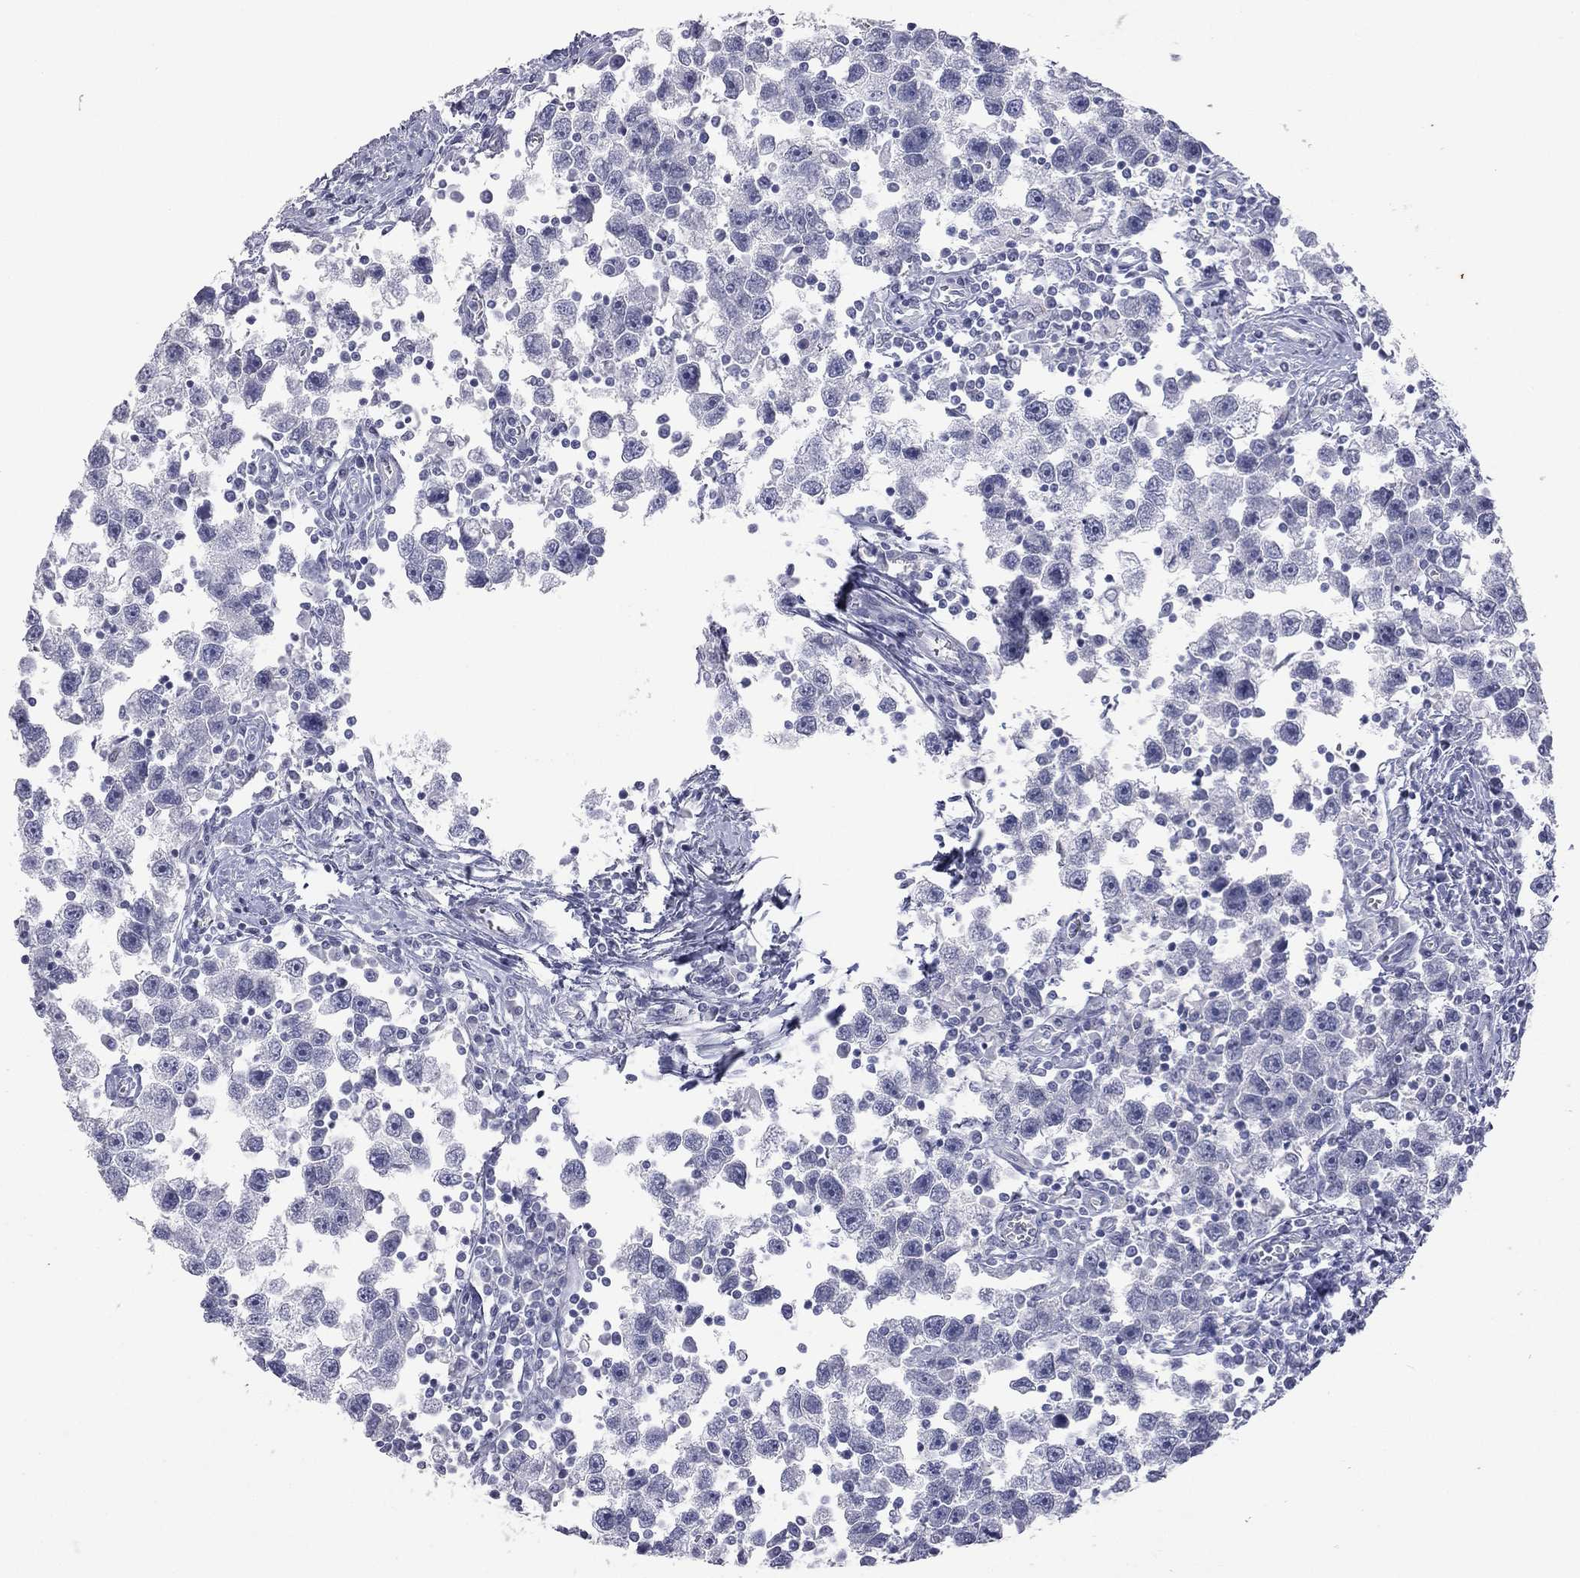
{"staining": {"intensity": "negative", "quantity": "none", "location": "none"}, "tissue": "testis cancer", "cell_type": "Tumor cells", "image_type": "cancer", "snomed": [{"axis": "morphology", "description": "Seminoma, NOS"}, {"axis": "topography", "description": "Testis"}], "caption": "Testis cancer (seminoma) stained for a protein using immunohistochemistry (IHC) reveals no expression tumor cells.", "gene": "AK8", "patient": {"sex": "male", "age": 30}}